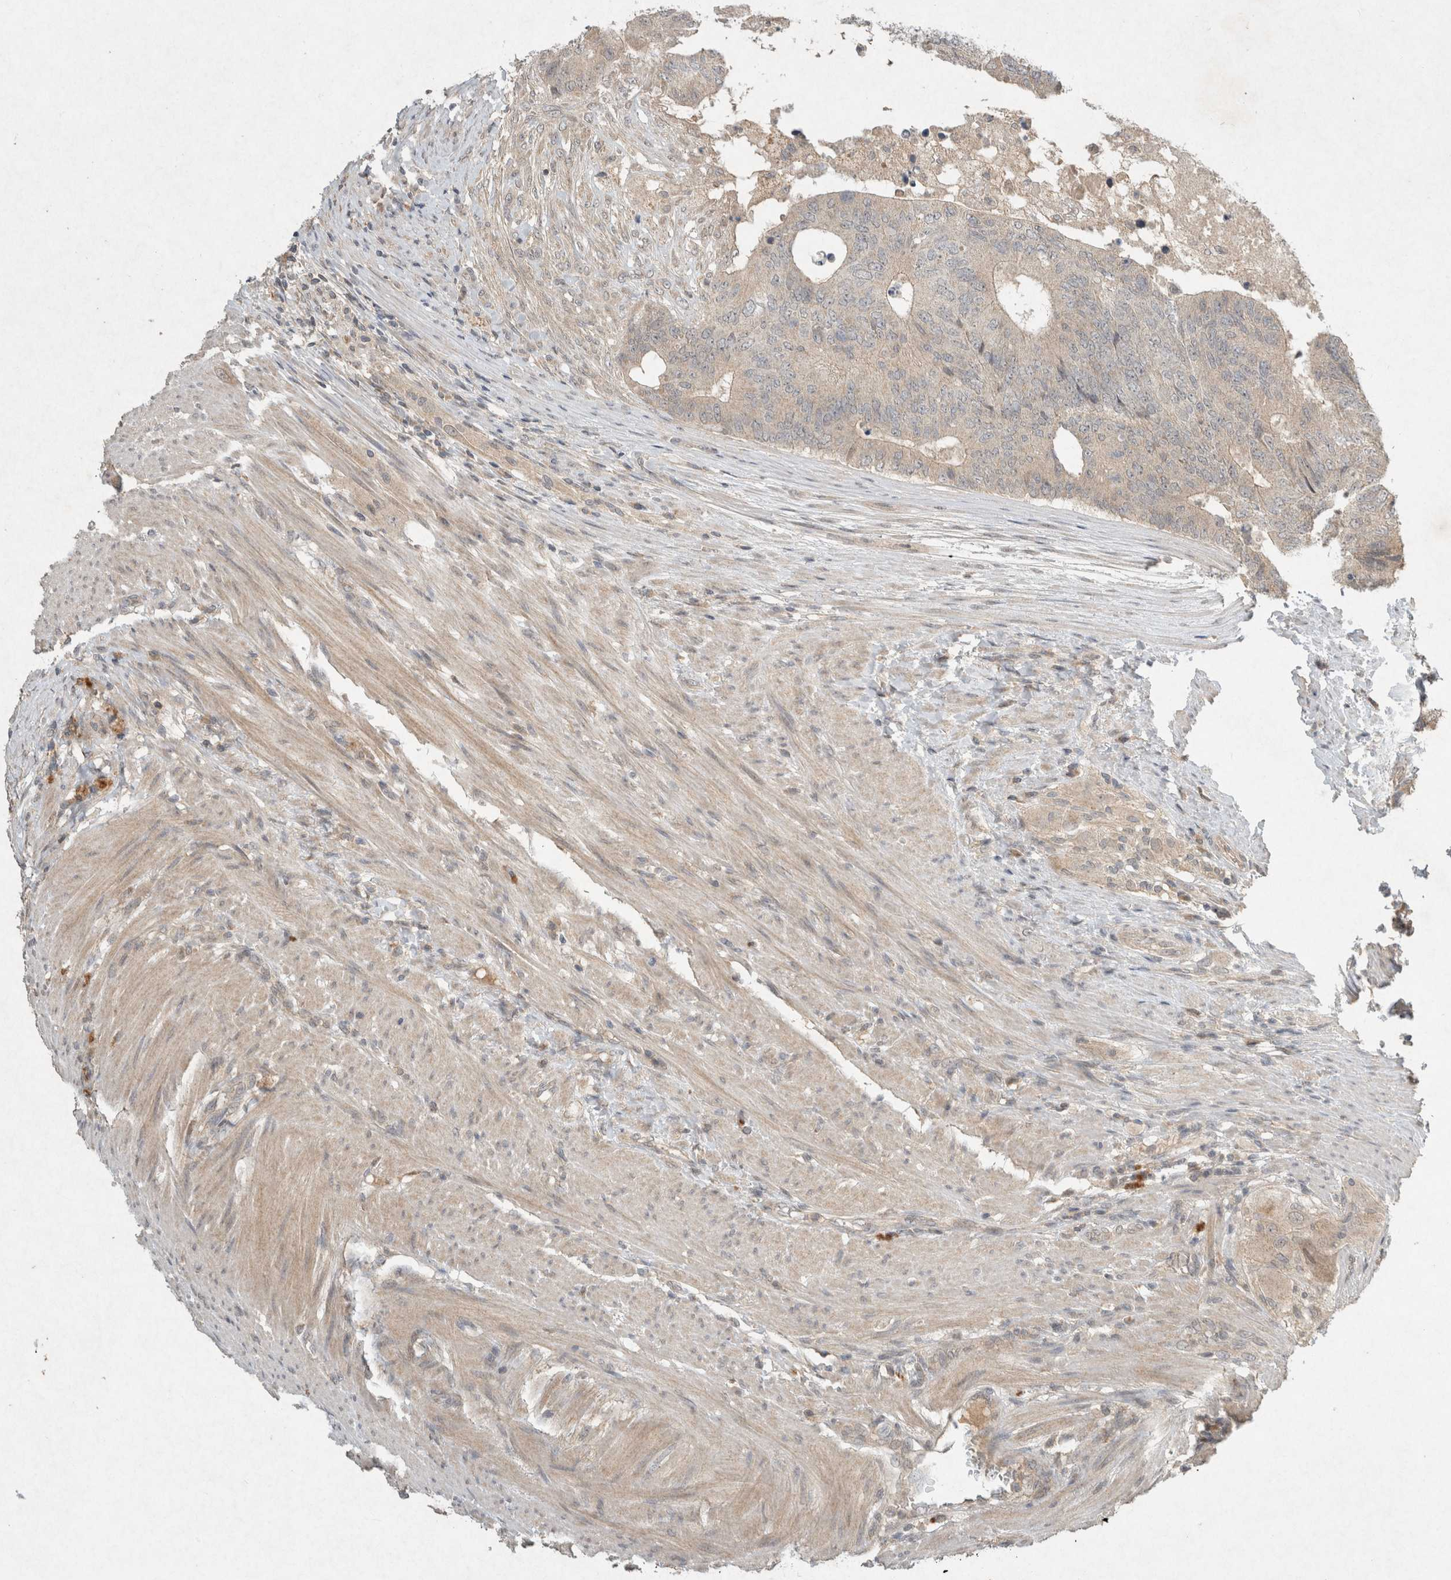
{"staining": {"intensity": "weak", "quantity": "<25%", "location": "cytoplasmic/membranous"}, "tissue": "colorectal cancer", "cell_type": "Tumor cells", "image_type": "cancer", "snomed": [{"axis": "morphology", "description": "Adenocarcinoma, NOS"}, {"axis": "topography", "description": "Colon"}], "caption": "Adenocarcinoma (colorectal) stained for a protein using IHC reveals no positivity tumor cells.", "gene": "LOXL2", "patient": {"sex": "female", "age": 67}}